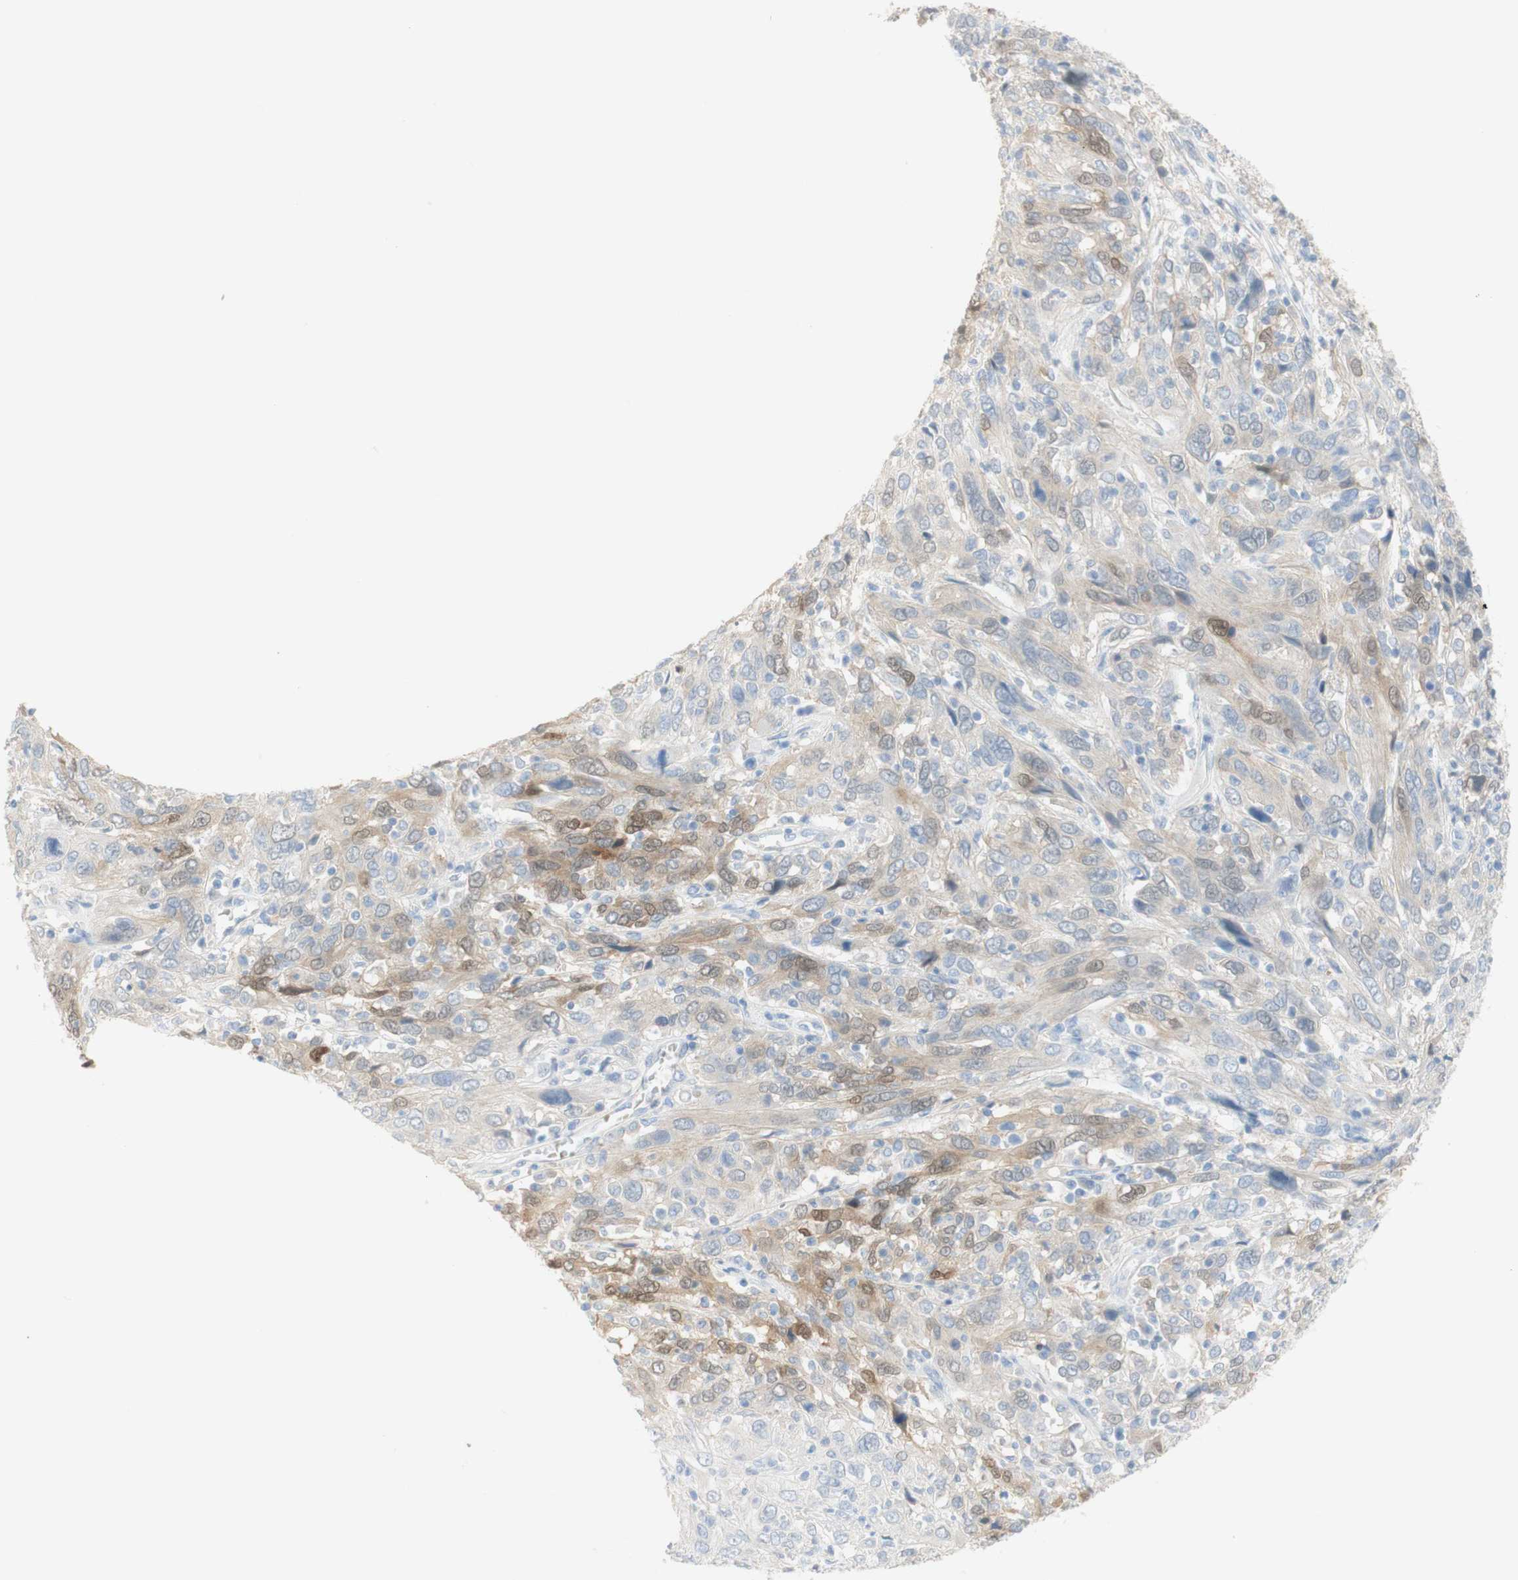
{"staining": {"intensity": "weak", "quantity": "25%-75%", "location": "cytoplasmic/membranous,nuclear"}, "tissue": "cervical cancer", "cell_type": "Tumor cells", "image_type": "cancer", "snomed": [{"axis": "morphology", "description": "Squamous cell carcinoma, NOS"}, {"axis": "topography", "description": "Cervix"}], "caption": "A histopathology image of squamous cell carcinoma (cervical) stained for a protein reveals weak cytoplasmic/membranous and nuclear brown staining in tumor cells. Using DAB (3,3'-diaminobenzidine) (brown) and hematoxylin (blue) stains, captured at high magnification using brightfield microscopy.", "gene": "SELENBP1", "patient": {"sex": "female", "age": 46}}